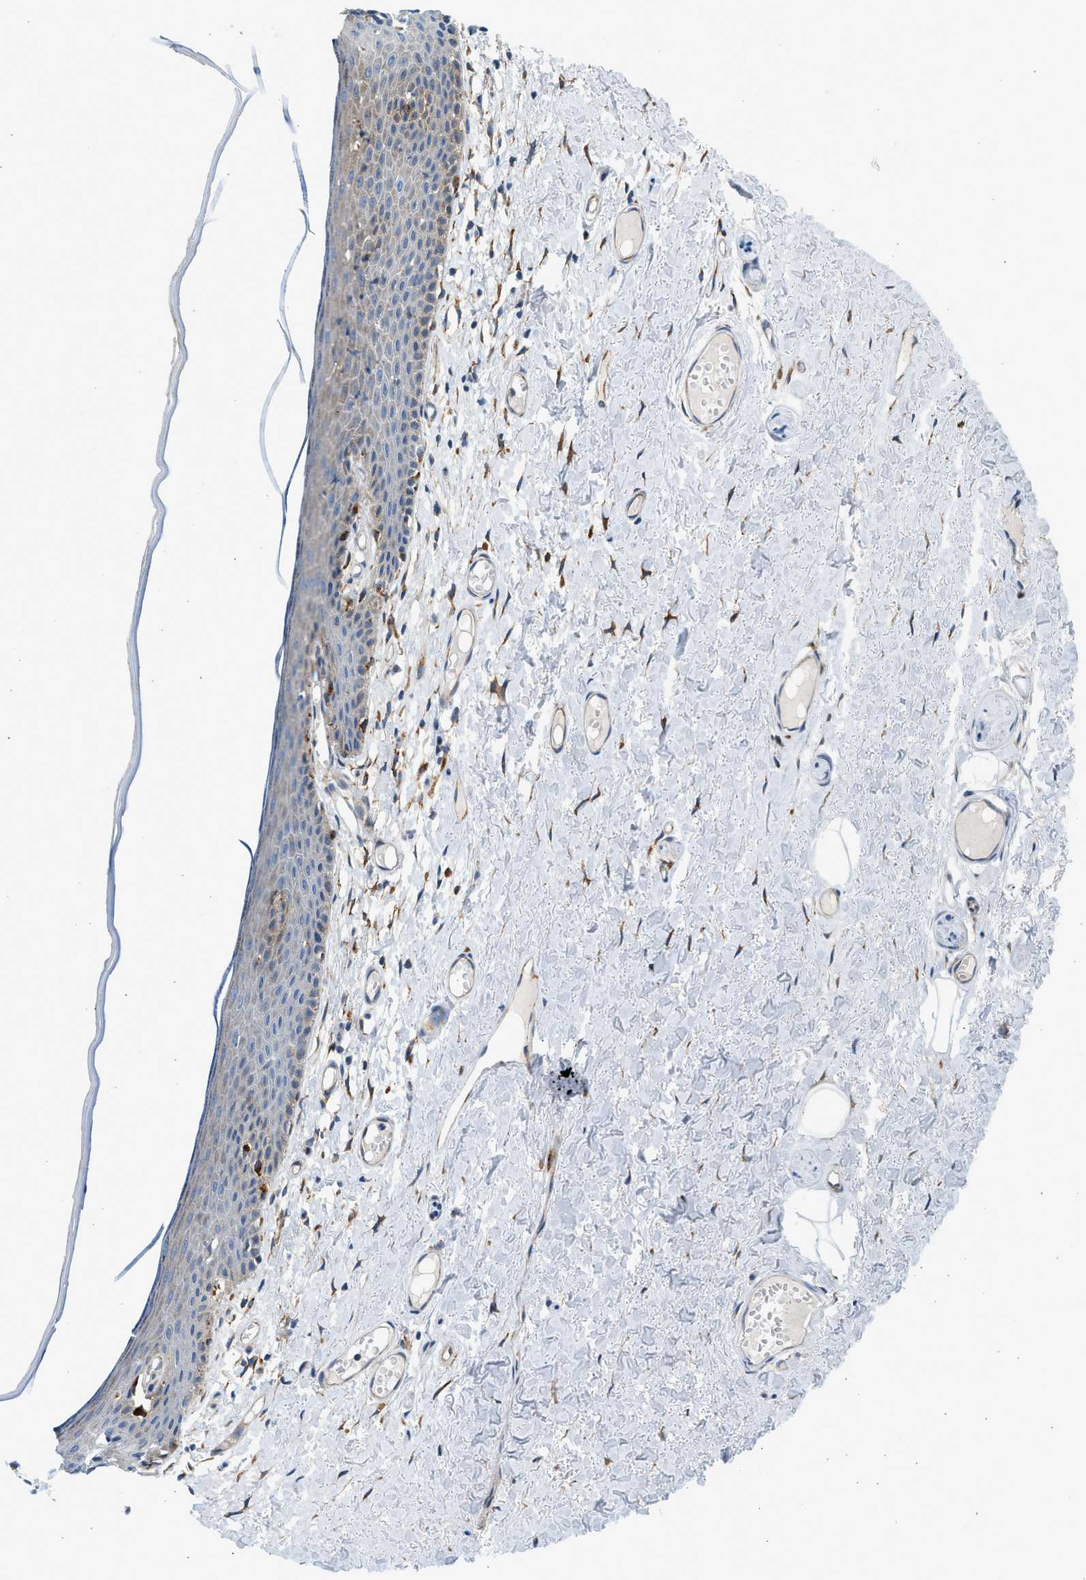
{"staining": {"intensity": "weak", "quantity": "<25%", "location": "cytoplasmic/membranous"}, "tissue": "skin", "cell_type": "Epidermal cells", "image_type": "normal", "snomed": [{"axis": "morphology", "description": "Normal tissue, NOS"}, {"axis": "topography", "description": "Adipose tissue"}, {"axis": "topography", "description": "Vascular tissue"}, {"axis": "topography", "description": "Anal"}, {"axis": "topography", "description": "Peripheral nerve tissue"}], "caption": "Benign skin was stained to show a protein in brown. There is no significant staining in epidermal cells. (DAB immunohistochemistry (IHC) visualized using brightfield microscopy, high magnification).", "gene": "CNTN6", "patient": {"sex": "female", "age": 54}}